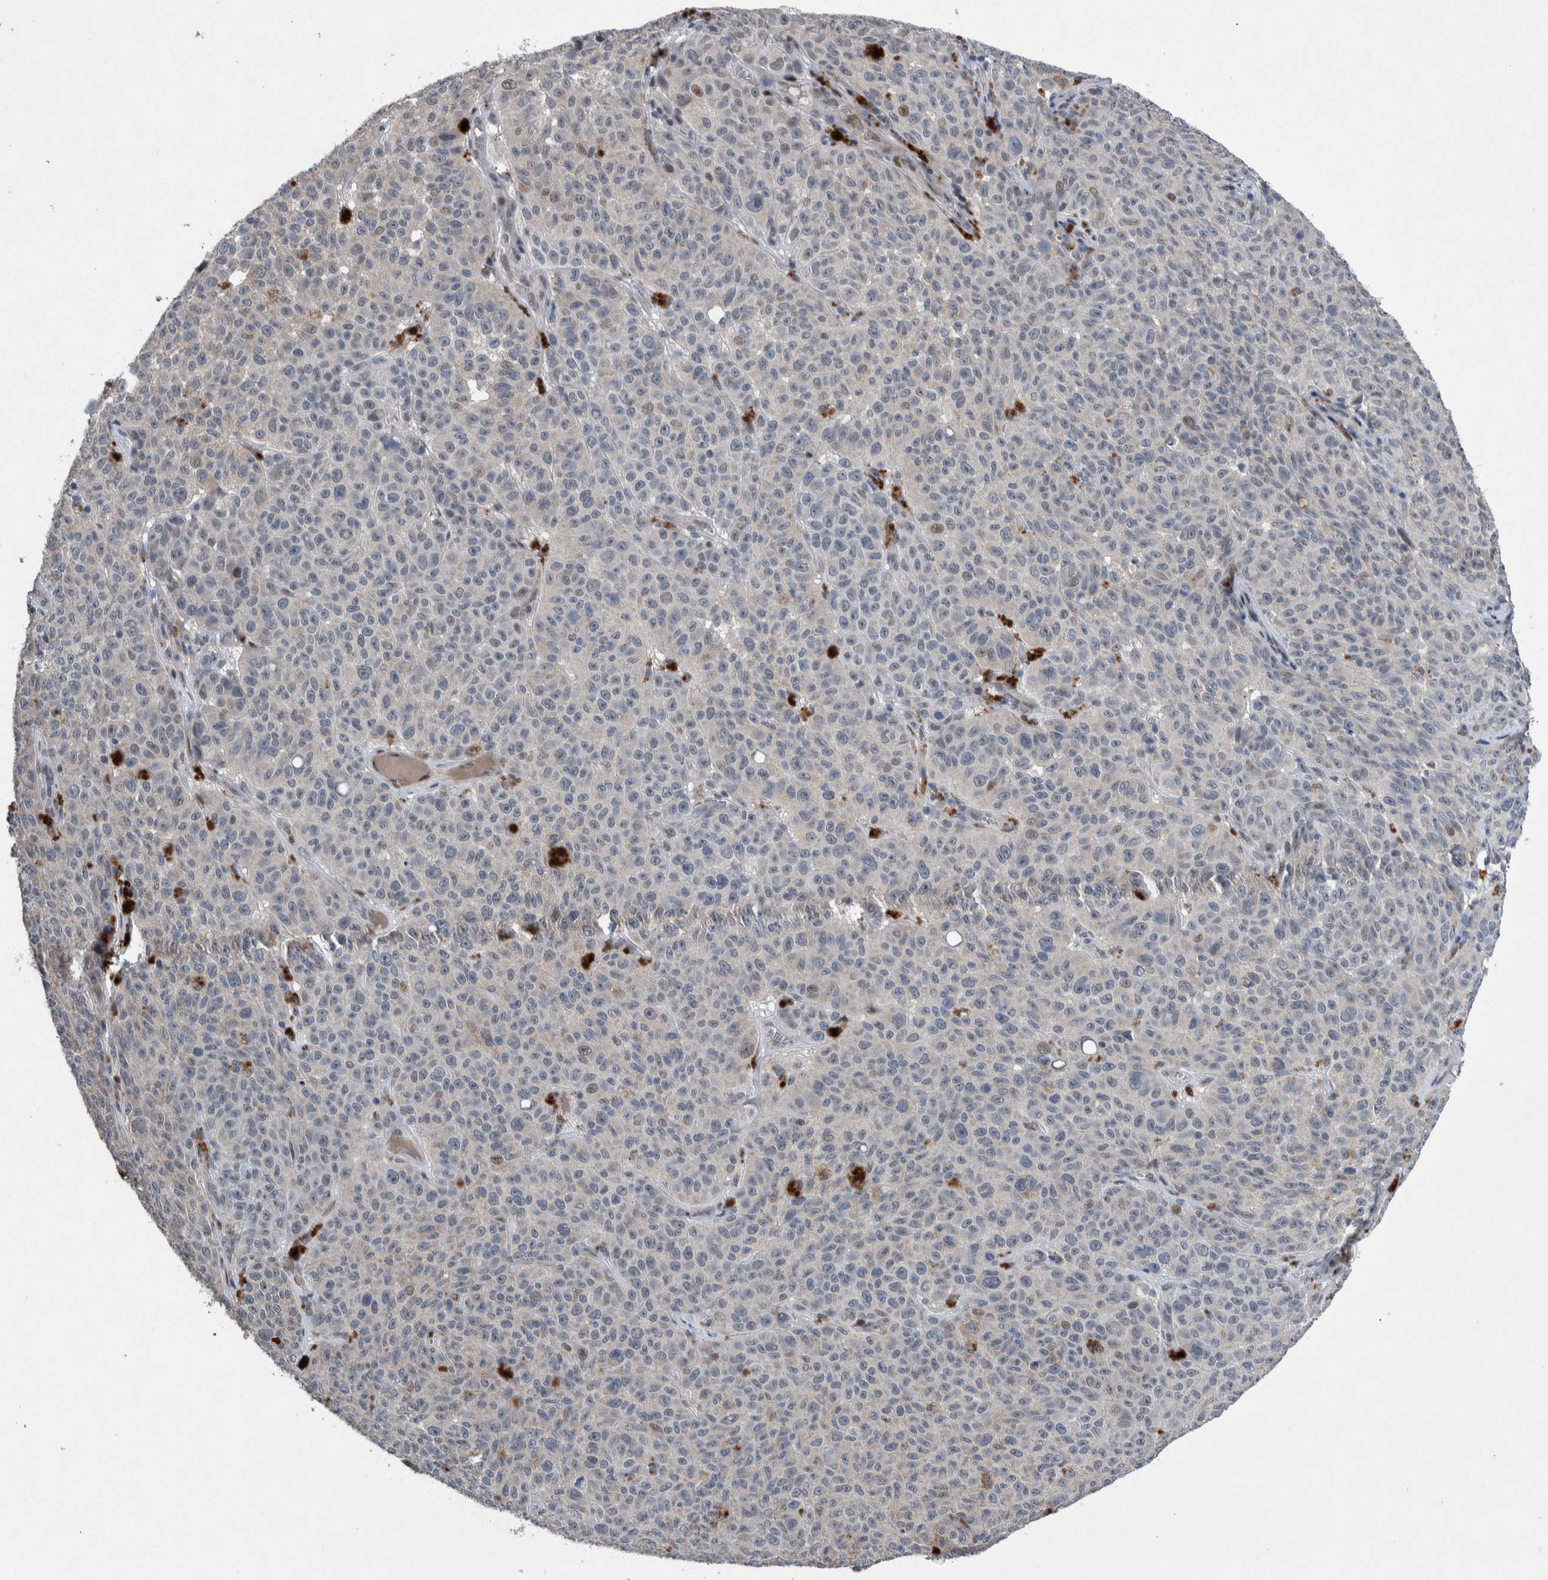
{"staining": {"intensity": "negative", "quantity": "none", "location": "none"}, "tissue": "melanoma", "cell_type": "Tumor cells", "image_type": "cancer", "snomed": [{"axis": "morphology", "description": "Malignant melanoma, NOS"}, {"axis": "topography", "description": "Skin"}], "caption": "Immunohistochemical staining of human melanoma displays no significant staining in tumor cells.", "gene": "ESRP1", "patient": {"sex": "female", "age": 82}}